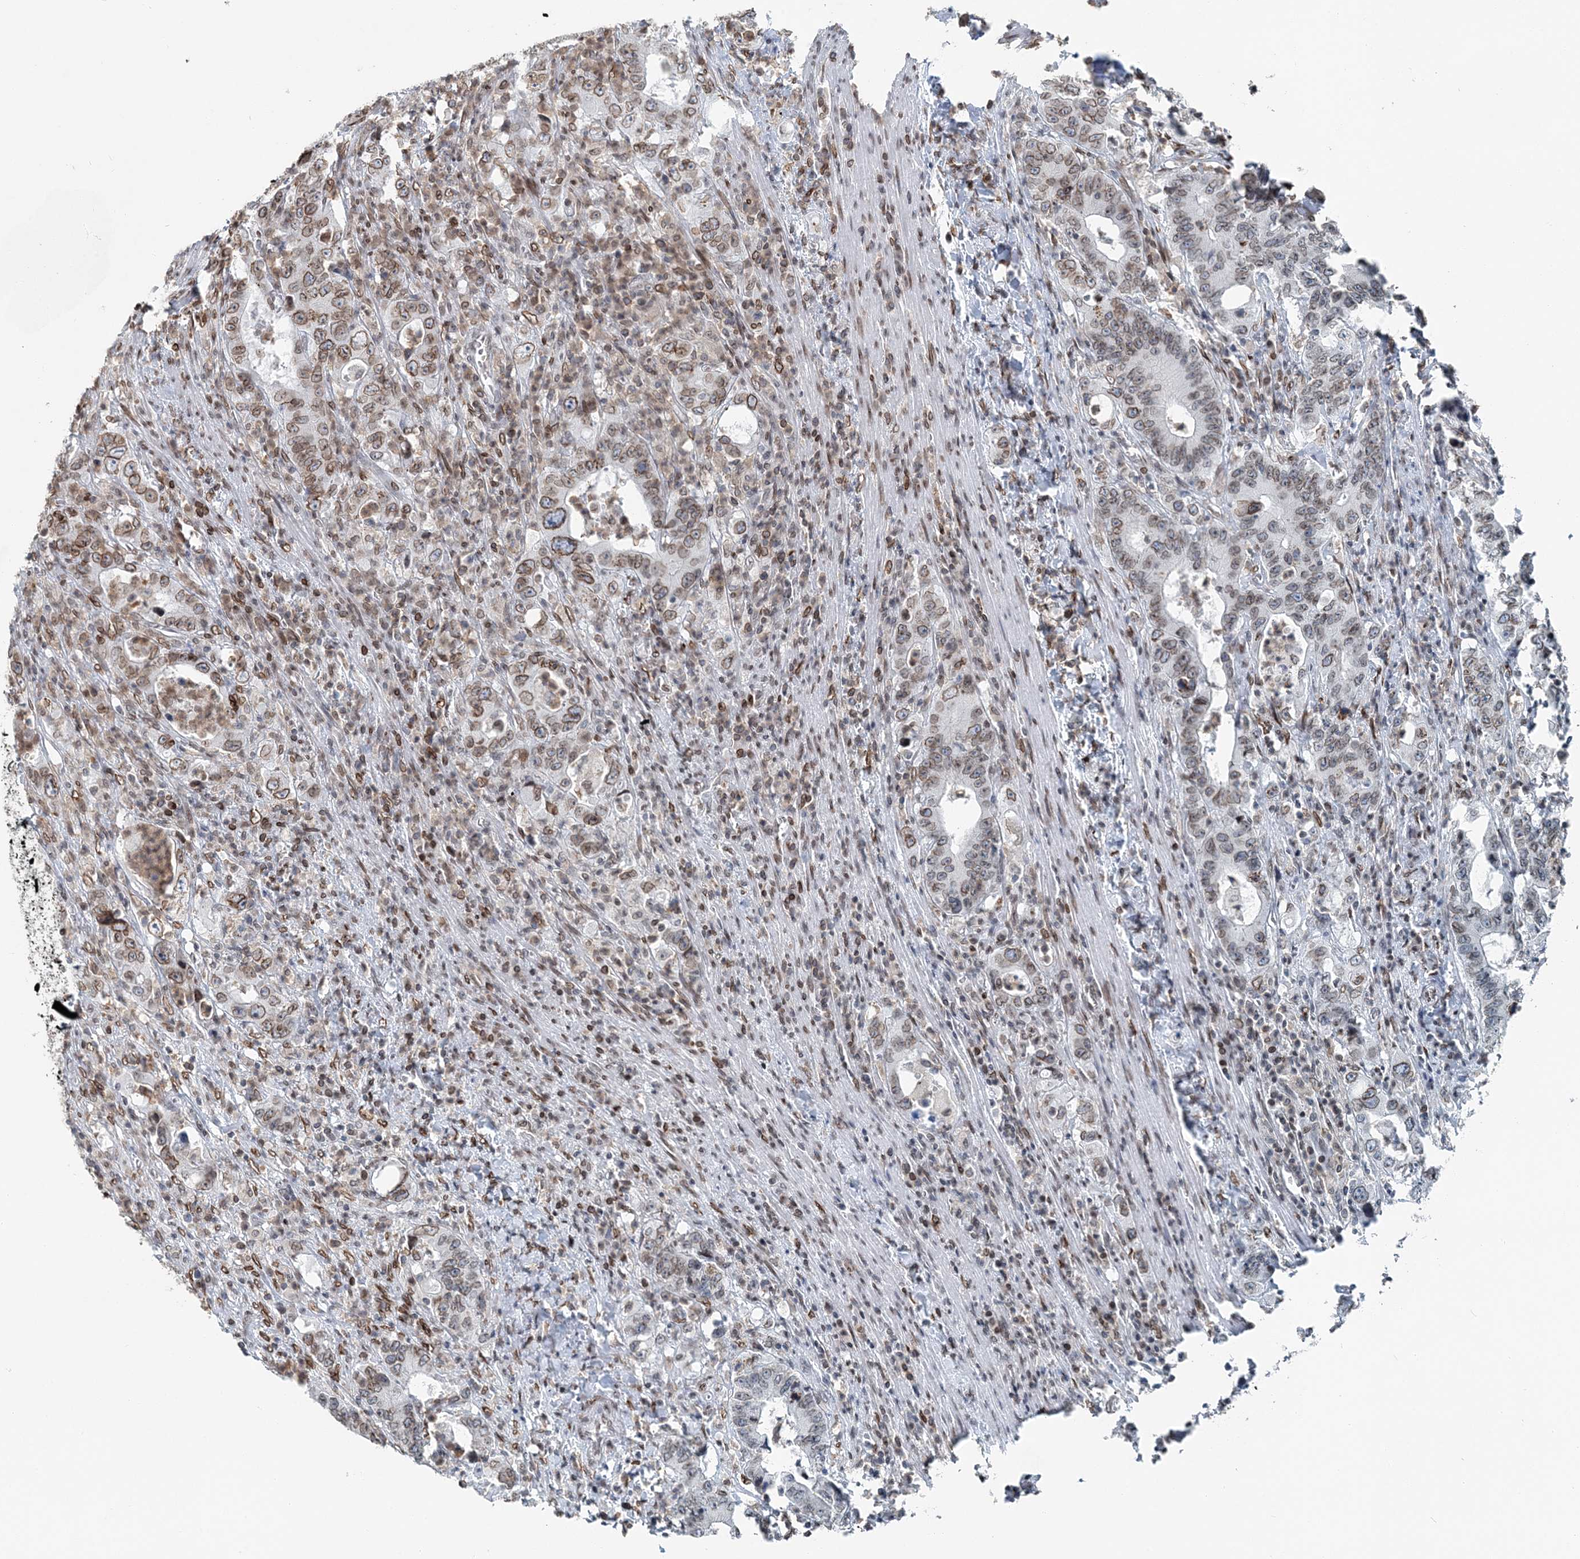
{"staining": {"intensity": "moderate", "quantity": ">75%", "location": "cytoplasmic/membranous,nuclear"}, "tissue": "colorectal cancer", "cell_type": "Tumor cells", "image_type": "cancer", "snomed": [{"axis": "morphology", "description": "Adenocarcinoma, NOS"}, {"axis": "topography", "description": "Colon"}], "caption": "Approximately >75% of tumor cells in adenocarcinoma (colorectal) reveal moderate cytoplasmic/membranous and nuclear protein positivity as visualized by brown immunohistochemical staining.", "gene": "GJD4", "patient": {"sex": "female", "age": 75}}